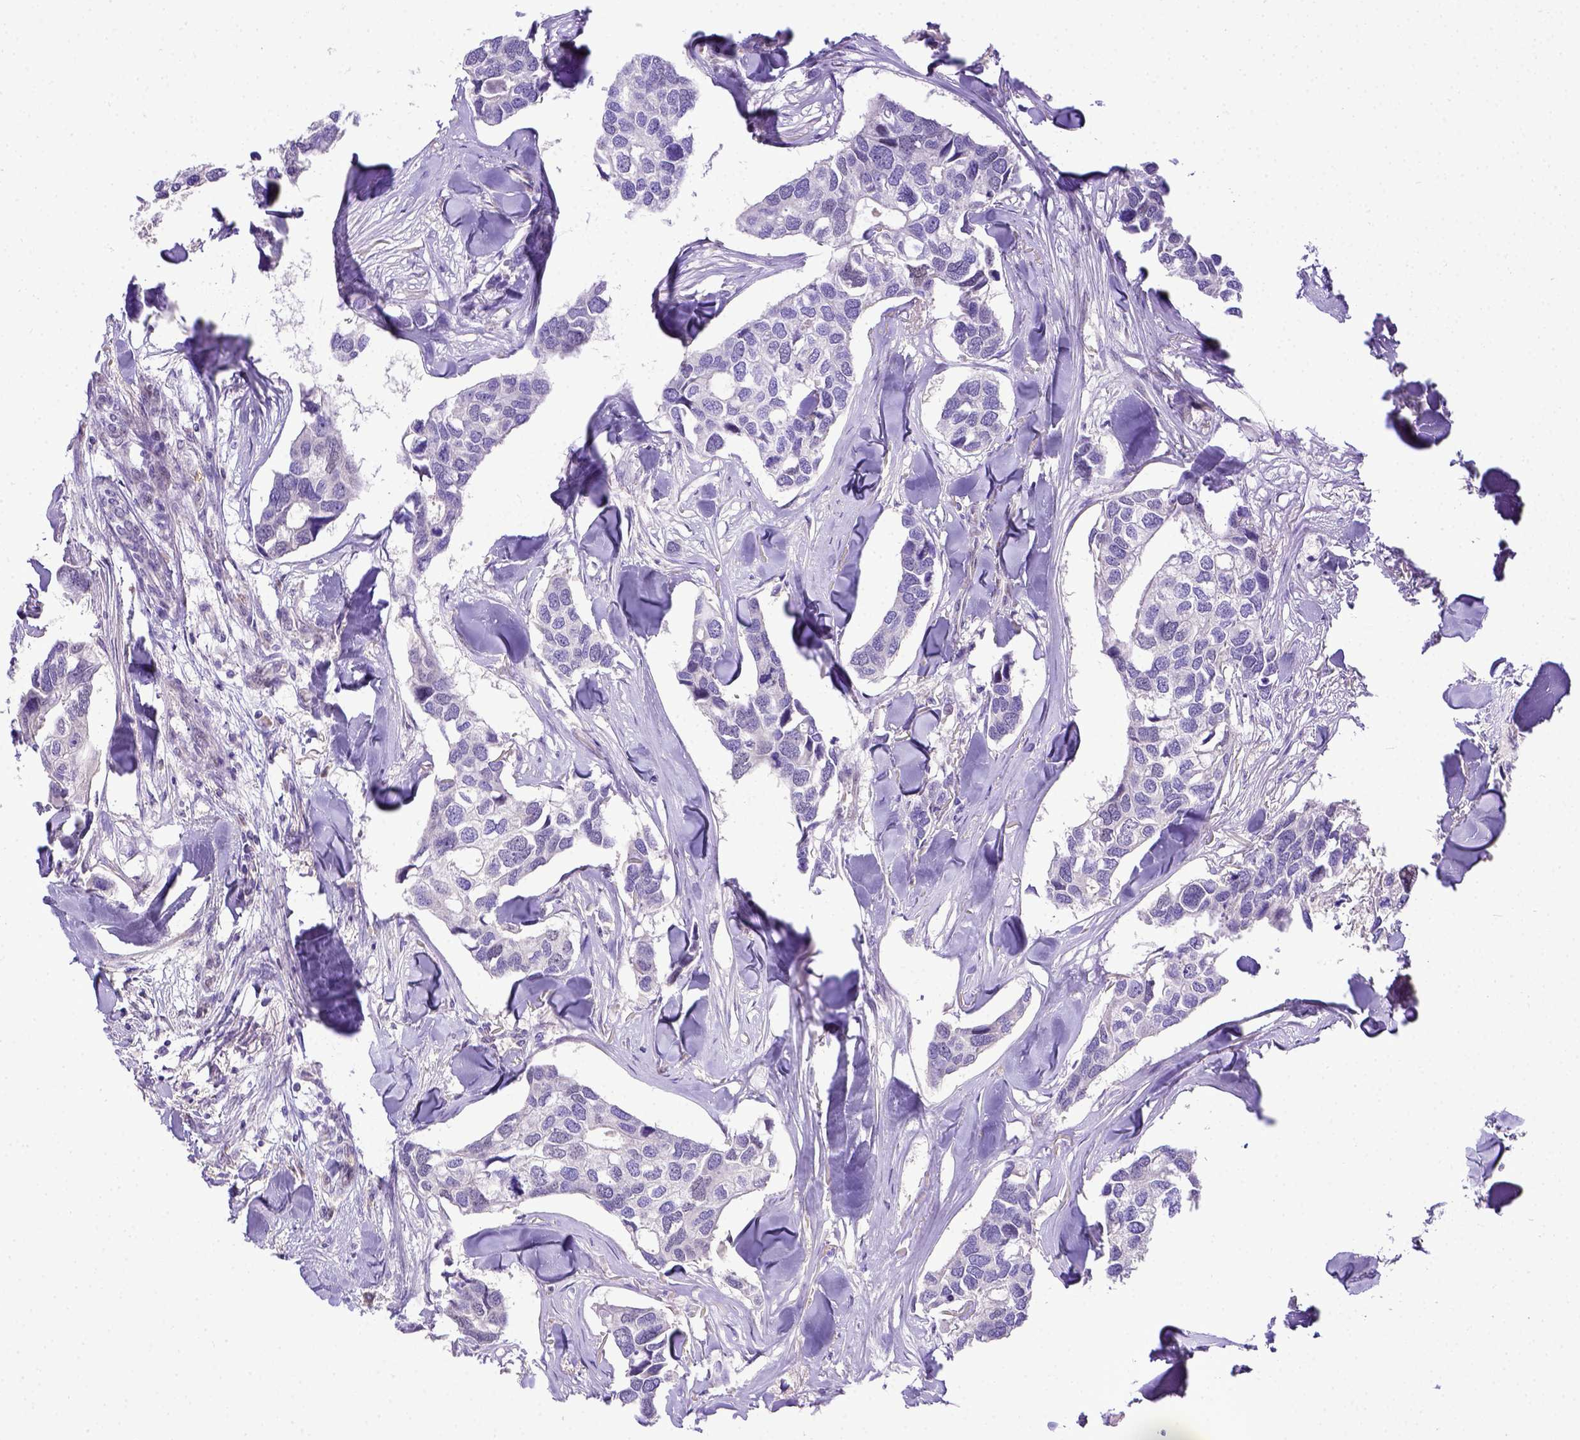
{"staining": {"intensity": "negative", "quantity": "none", "location": "none"}, "tissue": "breast cancer", "cell_type": "Tumor cells", "image_type": "cancer", "snomed": [{"axis": "morphology", "description": "Duct carcinoma"}, {"axis": "topography", "description": "Breast"}], "caption": "Tumor cells show no significant protein expression in invasive ductal carcinoma (breast). (Brightfield microscopy of DAB immunohistochemistry at high magnification).", "gene": "CFAP300", "patient": {"sex": "female", "age": 83}}